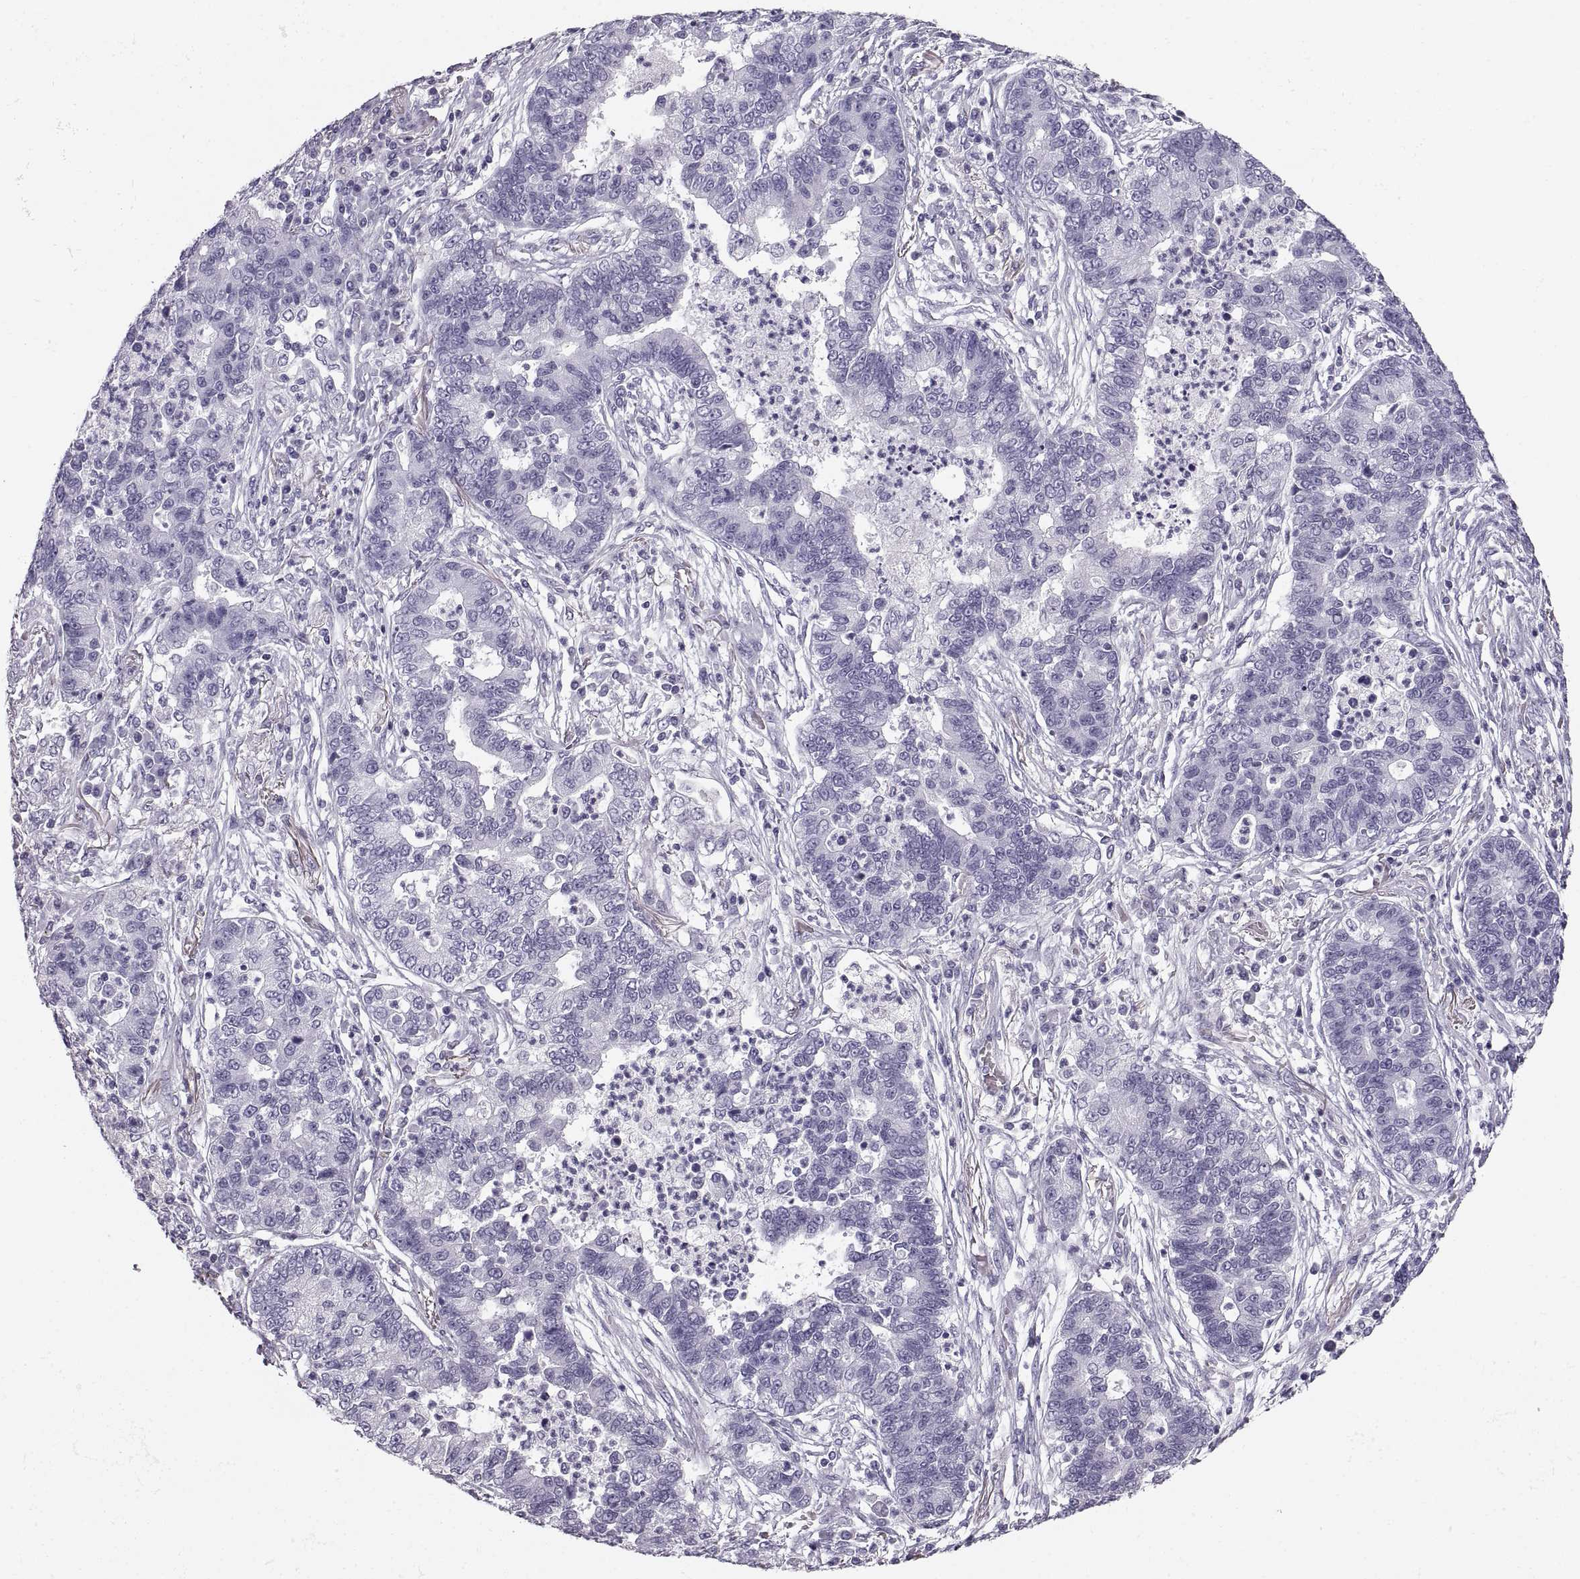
{"staining": {"intensity": "negative", "quantity": "none", "location": "none"}, "tissue": "lung cancer", "cell_type": "Tumor cells", "image_type": "cancer", "snomed": [{"axis": "morphology", "description": "Adenocarcinoma, NOS"}, {"axis": "topography", "description": "Lung"}], "caption": "An IHC histopathology image of lung cancer is shown. There is no staining in tumor cells of lung cancer.", "gene": "CRYAA", "patient": {"sex": "female", "age": 57}}